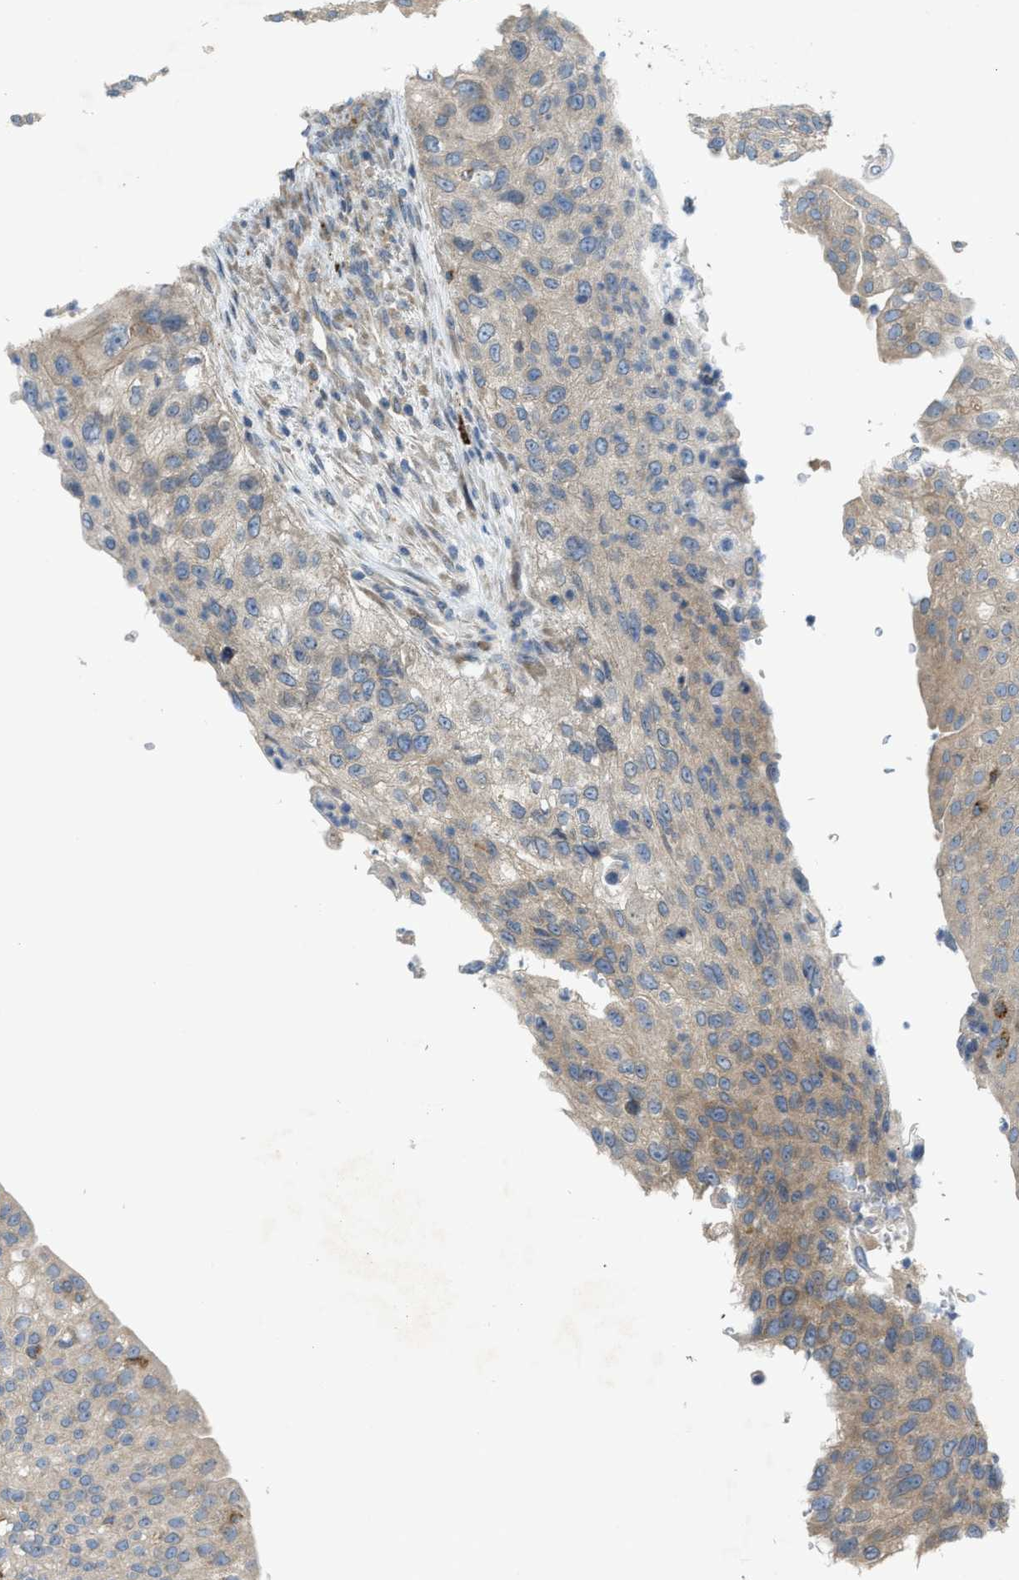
{"staining": {"intensity": "weak", "quantity": ">75%", "location": "cytoplasmic/membranous"}, "tissue": "urinary bladder", "cell_type": "Urothelial cells", "image_type": "normal", "snomed": [{"axis": "morphology", "description": "Normal tissue, NOS"}, {"axis": "topography", "description": "Urinary bladder"}], "caption": "About >75% of urothelial cells in normal human urinary bladder exhibit weak cytoplasmic/membranous protein positivity as visualized by brown immunohistochemical staining.", "gene": "KLHDC10", "patient": {"sex": "female", "age": 60}}